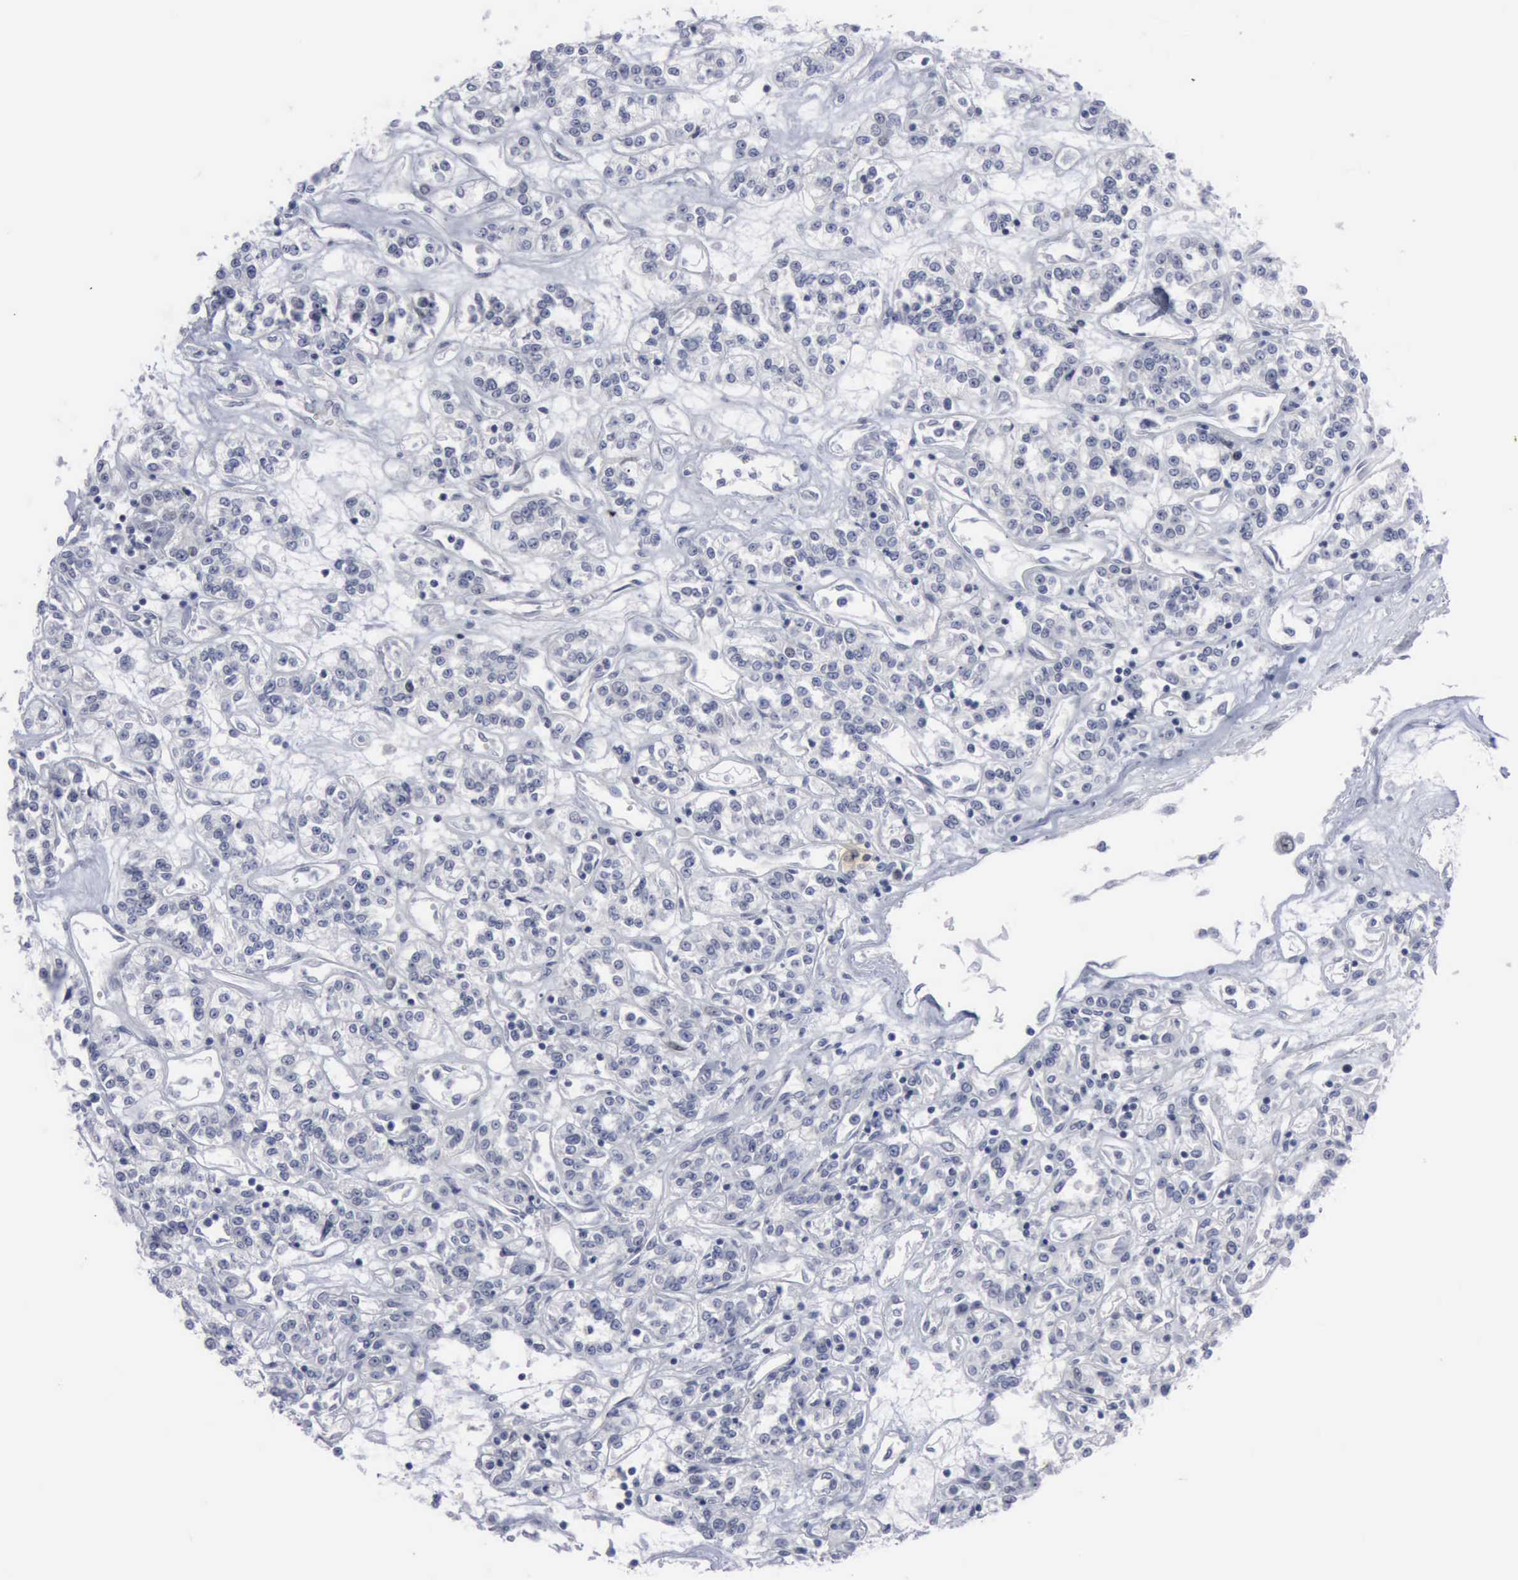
{"staining": {"intensity": "negative", "quantity": "none", "location": "none"}, "tissue": "renal cancer", "cell_type": "Tumor cells", "image_type": "cancer", "snomed": [{"axis": "morphology", "description": "Adenocarcinoma, NOS"}, {"axis": "topography", "description": "Kidney"}], "caption": "Immunohistochemical staining of renal cancer (adenocarcinoma) displays no significant expression in tumor cells.", "gene": "MCM5", "patient": {"sex": "female", "age": 76}}